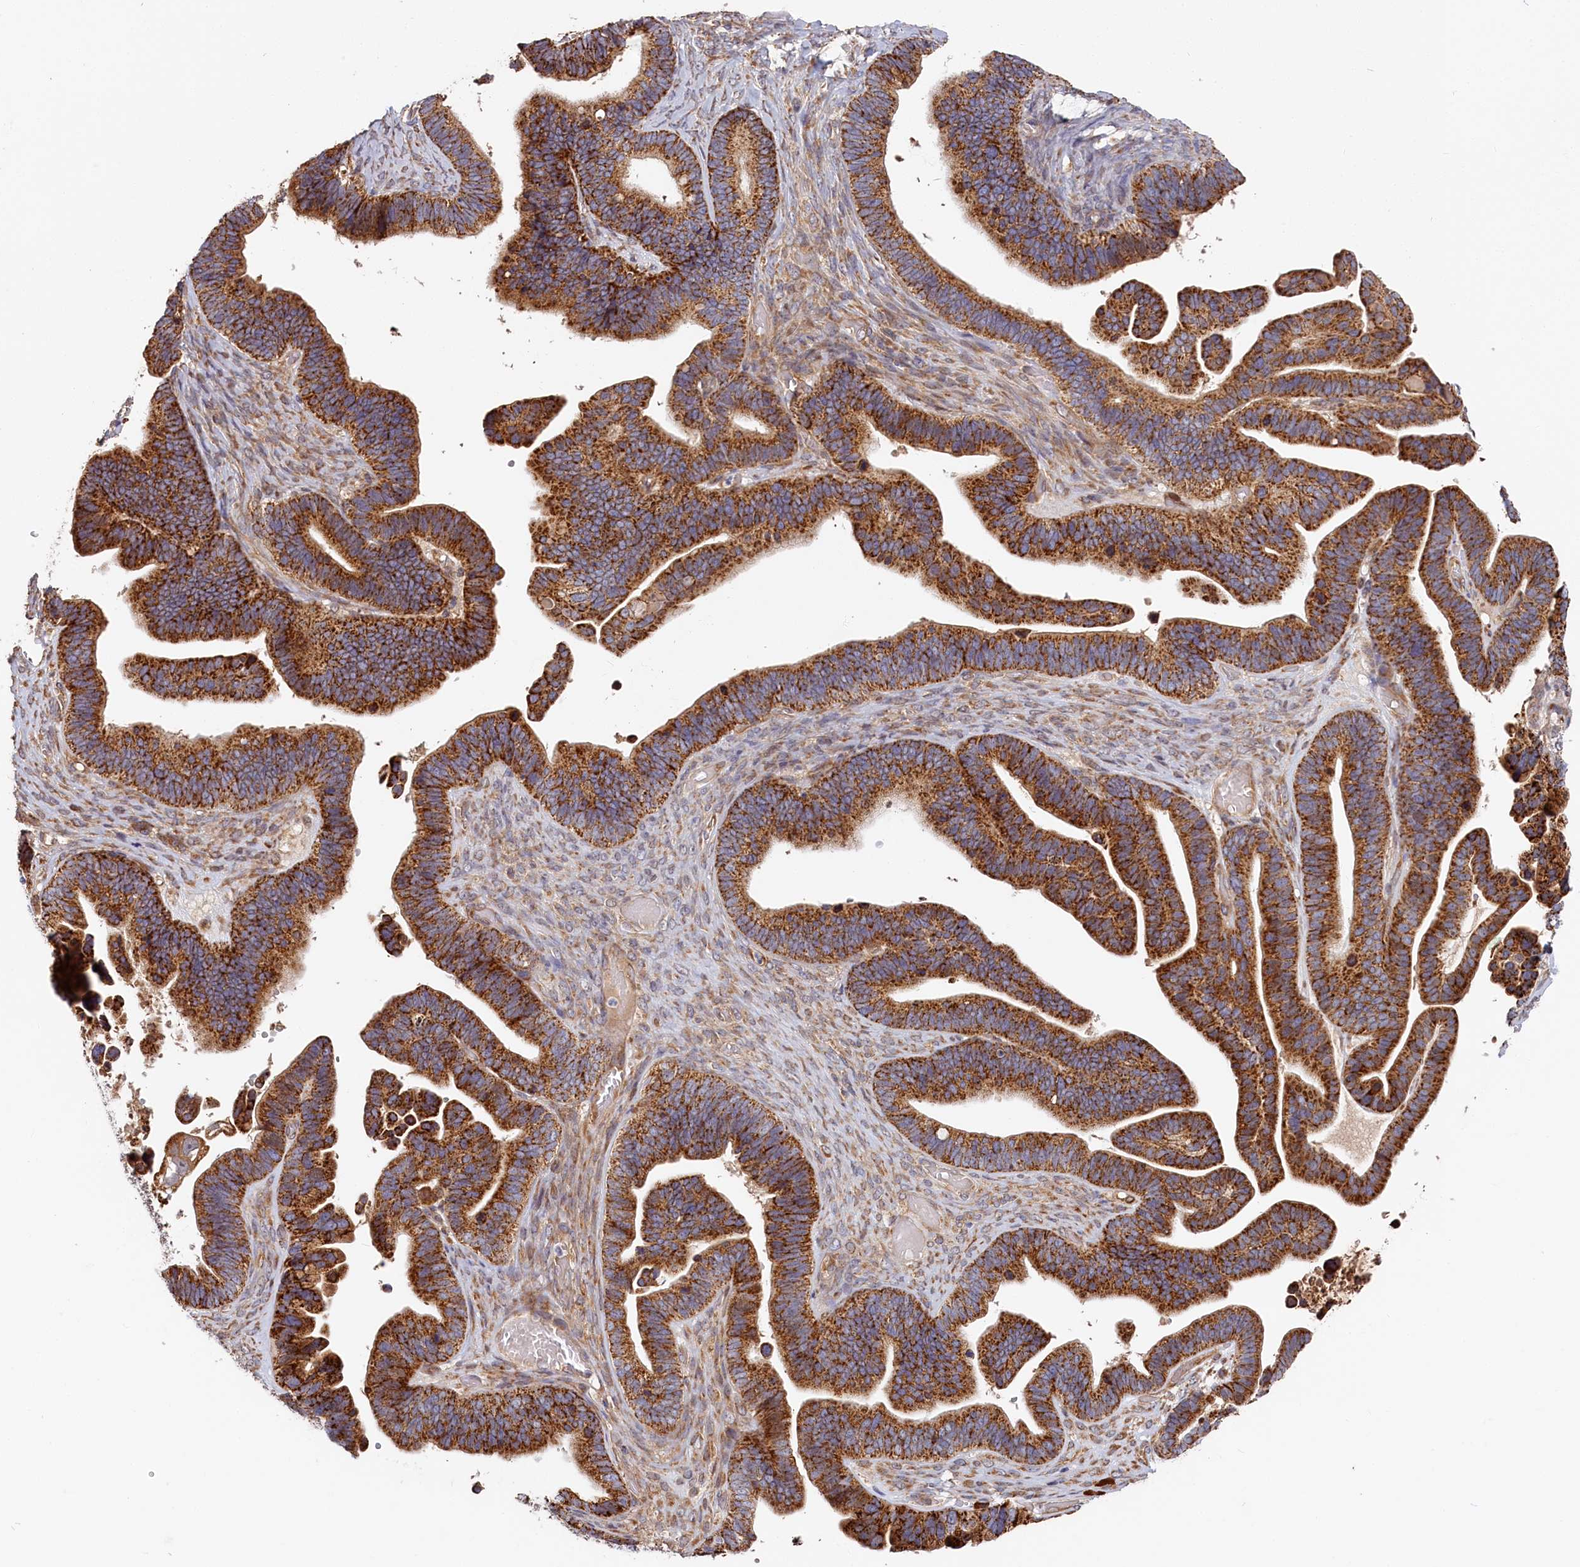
{"staining": {"intensity": "strong", "quantity": ">75%", "location": "cytoplasmic/membranous"}, "tissue": "ovarian cancer", "cell_type": "Tumor cells", "image_type": "cancer", "snomed": [{"axis": "morphology", "description": "Cystadenocarcinoma, serous, NOS"}, {"axis": "topography", "description": "Ovary"}], "caption": "The immunohistochemical stain highlights strong cytoplasmic/membranous staining in tumor cells of ovarian serous cystadenocarcinoma tissue.", "gene": "CEP44", "patient": {"sex": "female", "age": 56}}